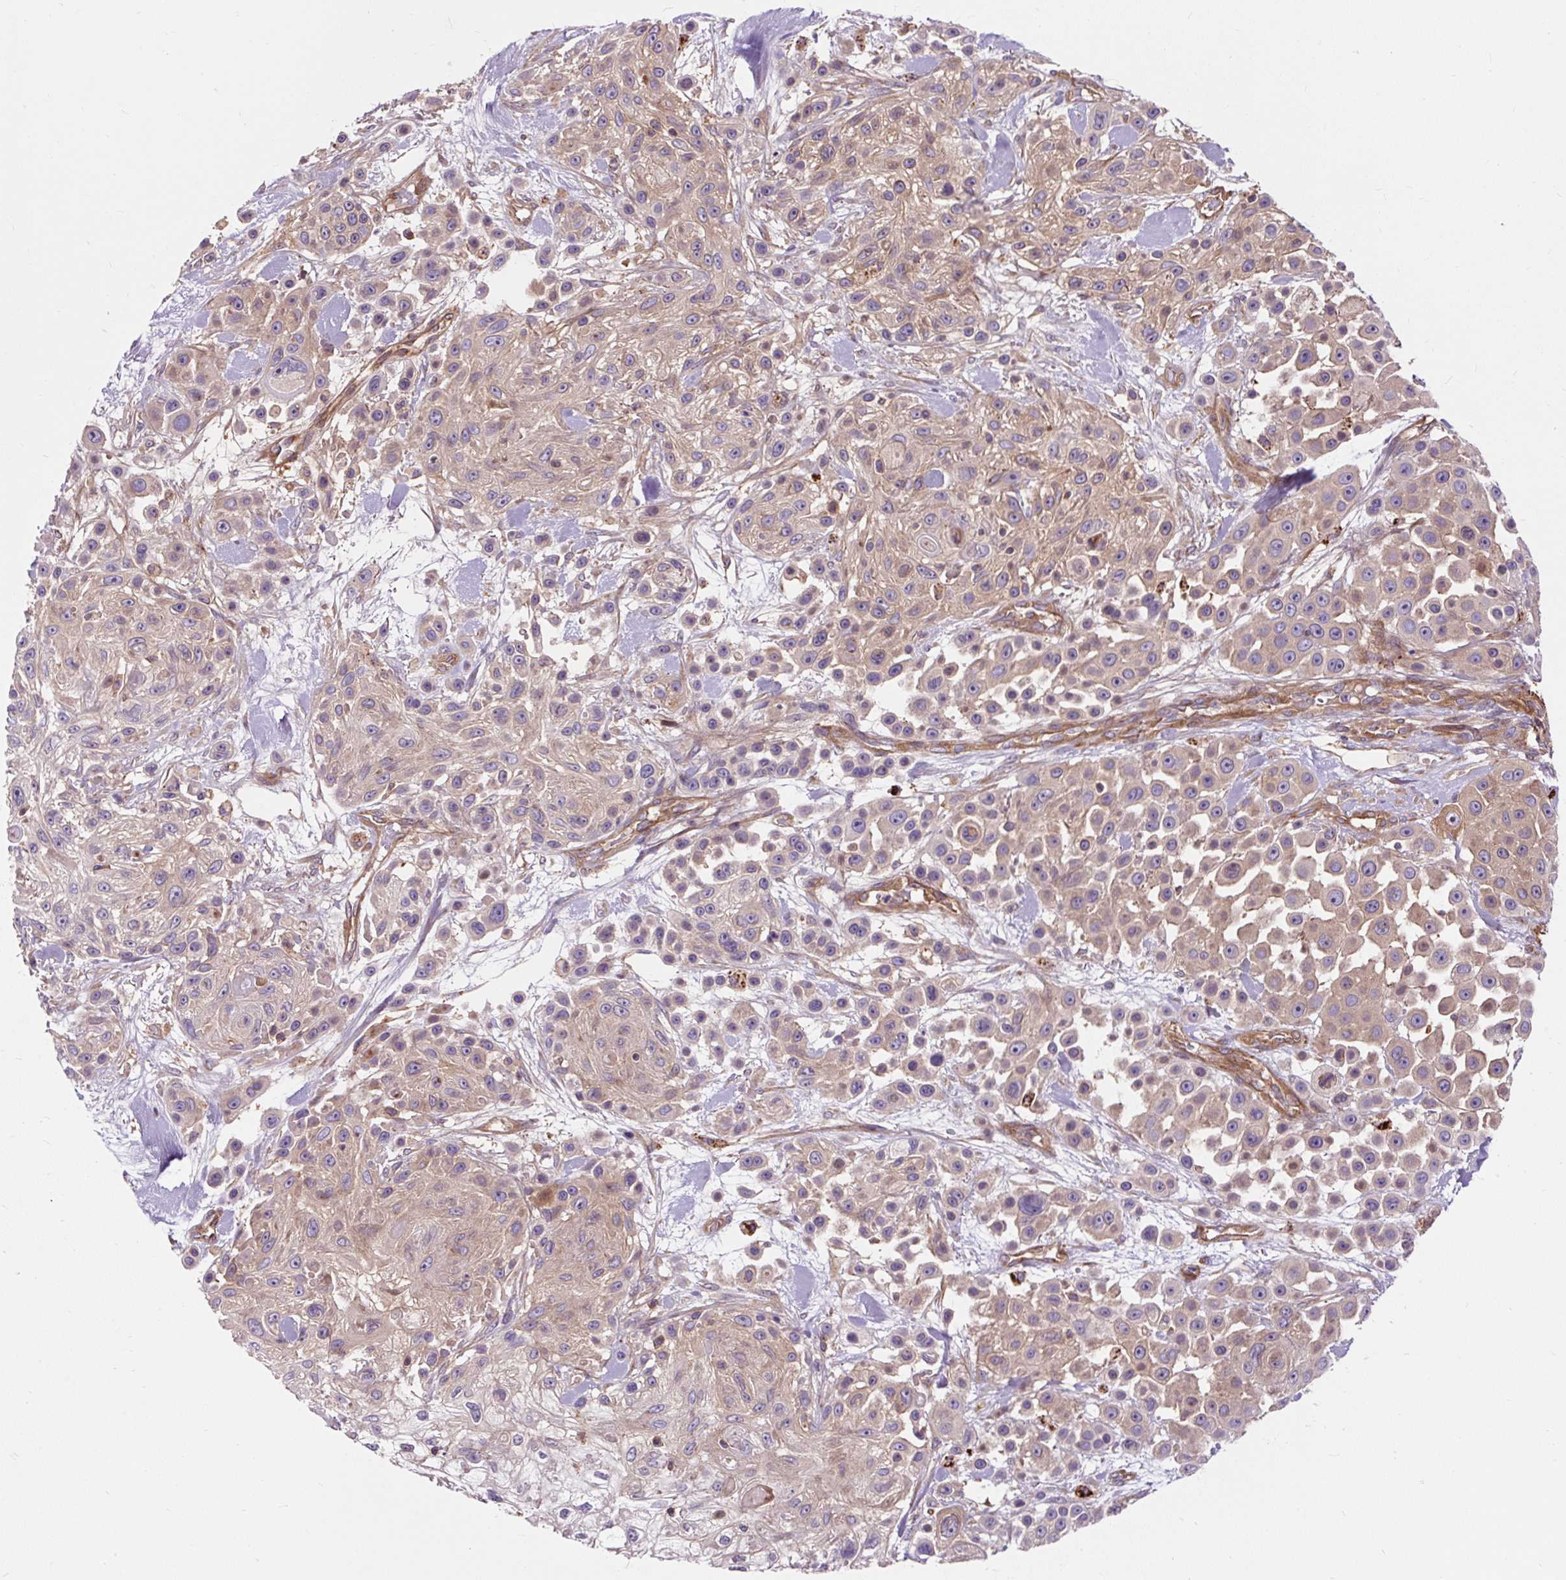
{"staining": {"intensity": "weak", "quantity": "25%-75%", "location": "cytoplasmic/membranous"}, "tissue": "skin cancer", "cell_type": "Tumor cells", "image_type": "cancer", "snomed": [{"axis": "morphology", "description": "Squamous cell carcinoma, NOS"}, {"axis": "topography", "description": "Skin"}], "caption": "Squamous cell carcinoma (skin) stained with a brown dye shows weak cytoplasmic/membranous positive expression in approximately 25%-75% of tumor cells.", "gene": "PCDHGB3", "patient": {"sex": "male", "age": 67}}